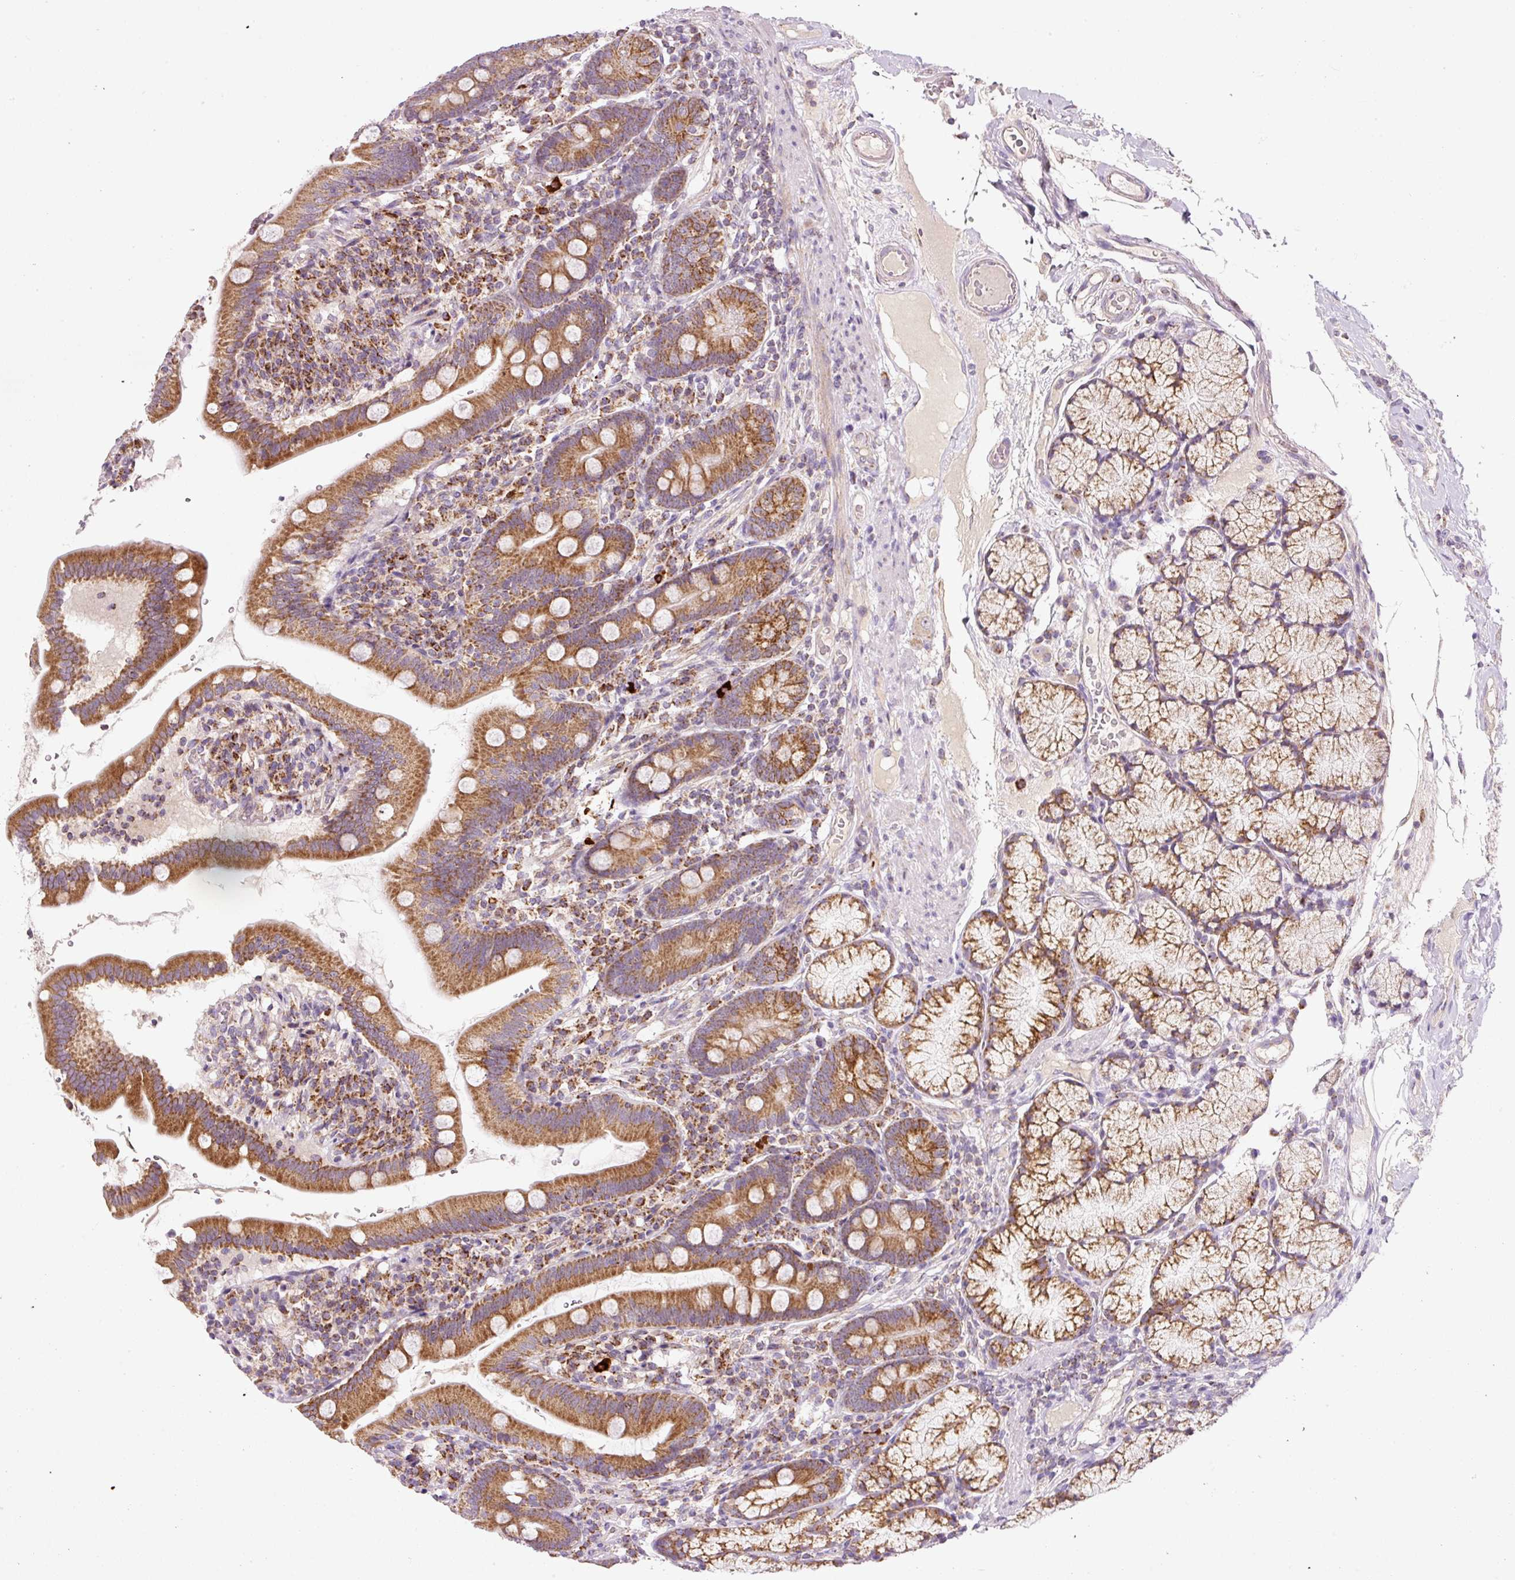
{"staining": {"intensity": "strong", "quantity": ">75%", "location": "cytoplasmic/membranous"}, "tissue": "duodenum", "cell_type": "Glandular cells", "image_type": "normal", "snomed": [{"axis": "morphology", "description": "Normal tissue, NOS"}, {"axis": "topography", "description": "Duodenum"}], "caption": "Immunohistochemistry (DAB (3,3'-diaminobenzidine)) staining of normal human duodenum shows strong cytoplasmic/membranous protein positivity in approximately >75% of glandular cells. (DAB = brown stain, brightfield microscopy at high magnification).", "gene": "FAM78B", "patient": {"sex": "female", "age": 67}}